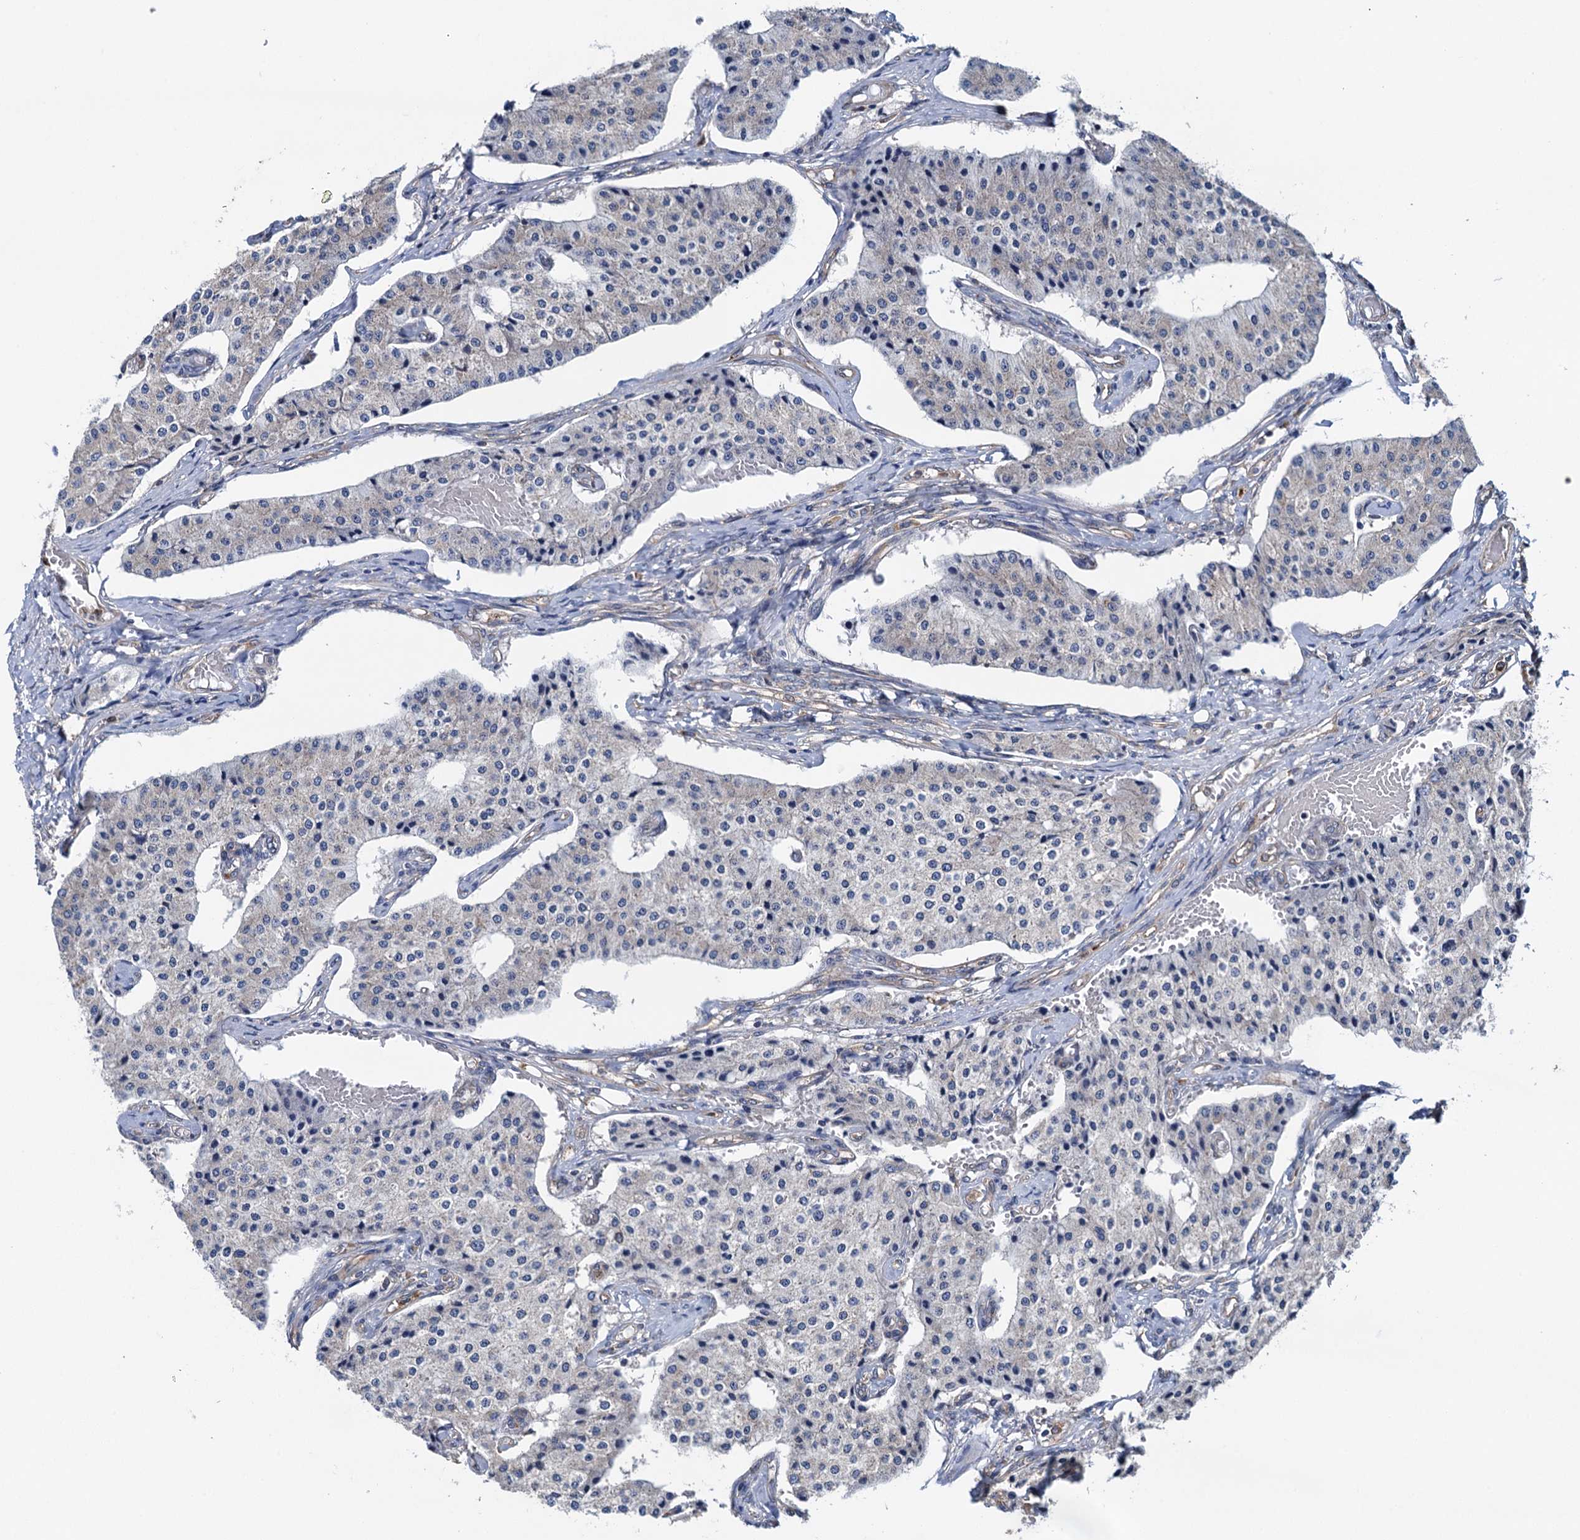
{"staining": {"intensity": "negative", "quantity": "none", "location": "none"}, "tissue": "carcinoid", "cell_type": "Tumor cells", "image_type": "cancer", "snomed": [{"axis": "morphology", "description": "Carcinoid, malignant, NOS"}, {"axis": "topography", "description": "Colon"}], "caption": "This is an IHC micrograph of human carcinoid (malignant). There is no positivity in tumor cells.", "gene": "ADCY9", "patient": {"sex": "female", "age": 52}}